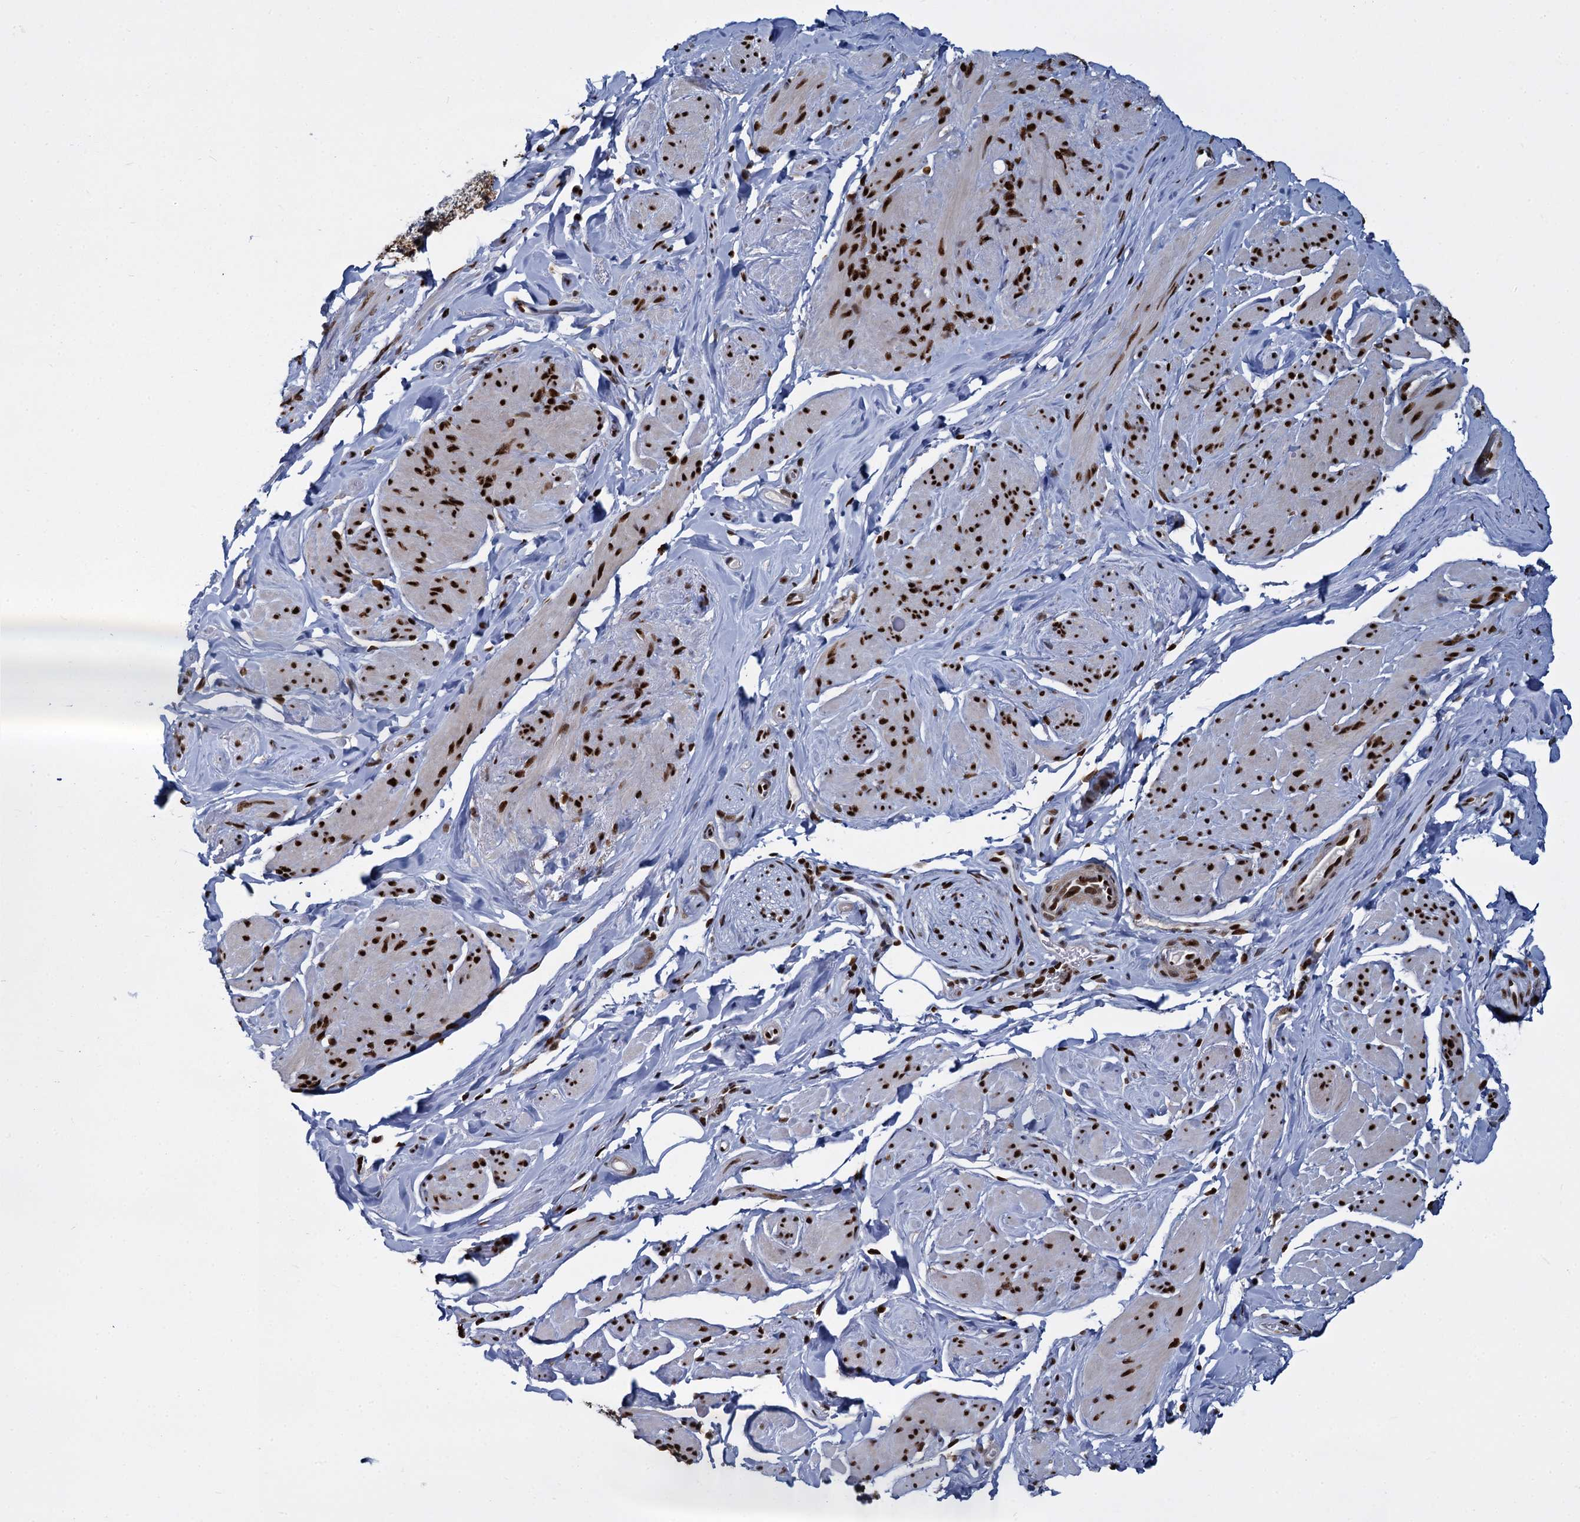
{"staining": {"intensity": "strong", "quantity": ">75%", "location": "nuclear"}, "tissue": "smooth muscle", "cell_type": "Smooth muscle cells", "image_type": "normal", "snomed": [{"axis": "morphology", "description": "Normal tissue, NOS"}, {"axis": "topography", "description": "Smooth muscle"}, {"axis": "topography", "description": "Peripheral nerve tissue"}], "caption": "The histopathology image demonstrates staining of normal smooth muscle, revealing strong nuclear protein staining (brown color) within smooth muscle cells.", "gene": "DCPS", "patient": {"sex": "male", "age": 69}}